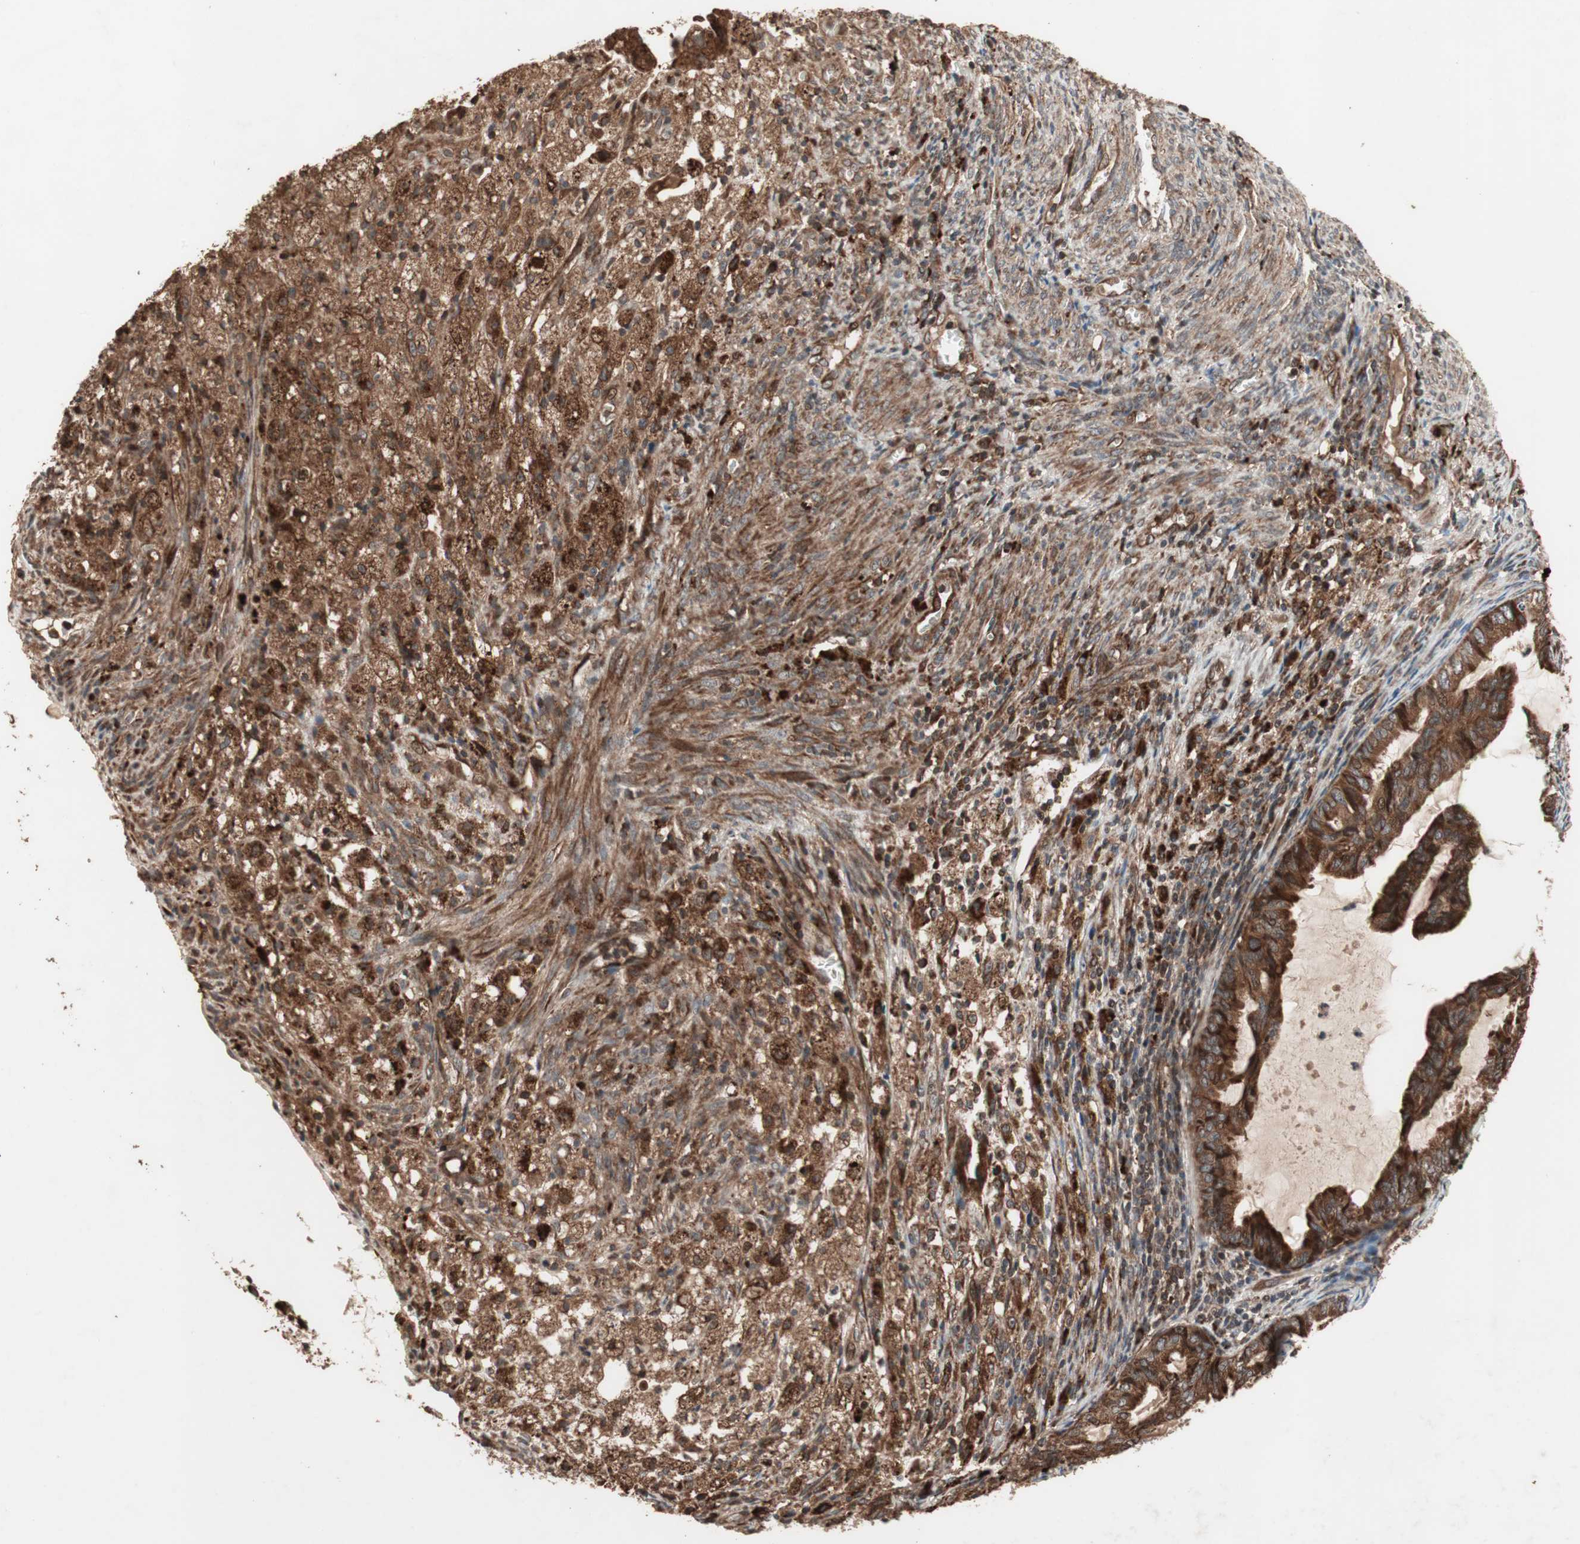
{"staining": {"intensity": "strong", "quantity": ">75%", "location": "cytoplasmic/membranous"}, "tissue": "cervical cancer", "cell_type": "Tumor cells", "image_type": "cancer", "snomed": [{"axis": "morphology", "description": "Normal tissue, NOS"}, {"axis": "morphology", "description": "Adenocarcinoma, NOS"}, {"axis": "topography", "description": "Cervix"}, {"axis": "topography", "description": "Endometrium"}], "caption": "Tumor cells show strong cytoplasmic/membranous positivity in about >75% of cells in cervical cancer.", "gene": "RAB1A", "patient": {"sex": "female", "age": 86}}